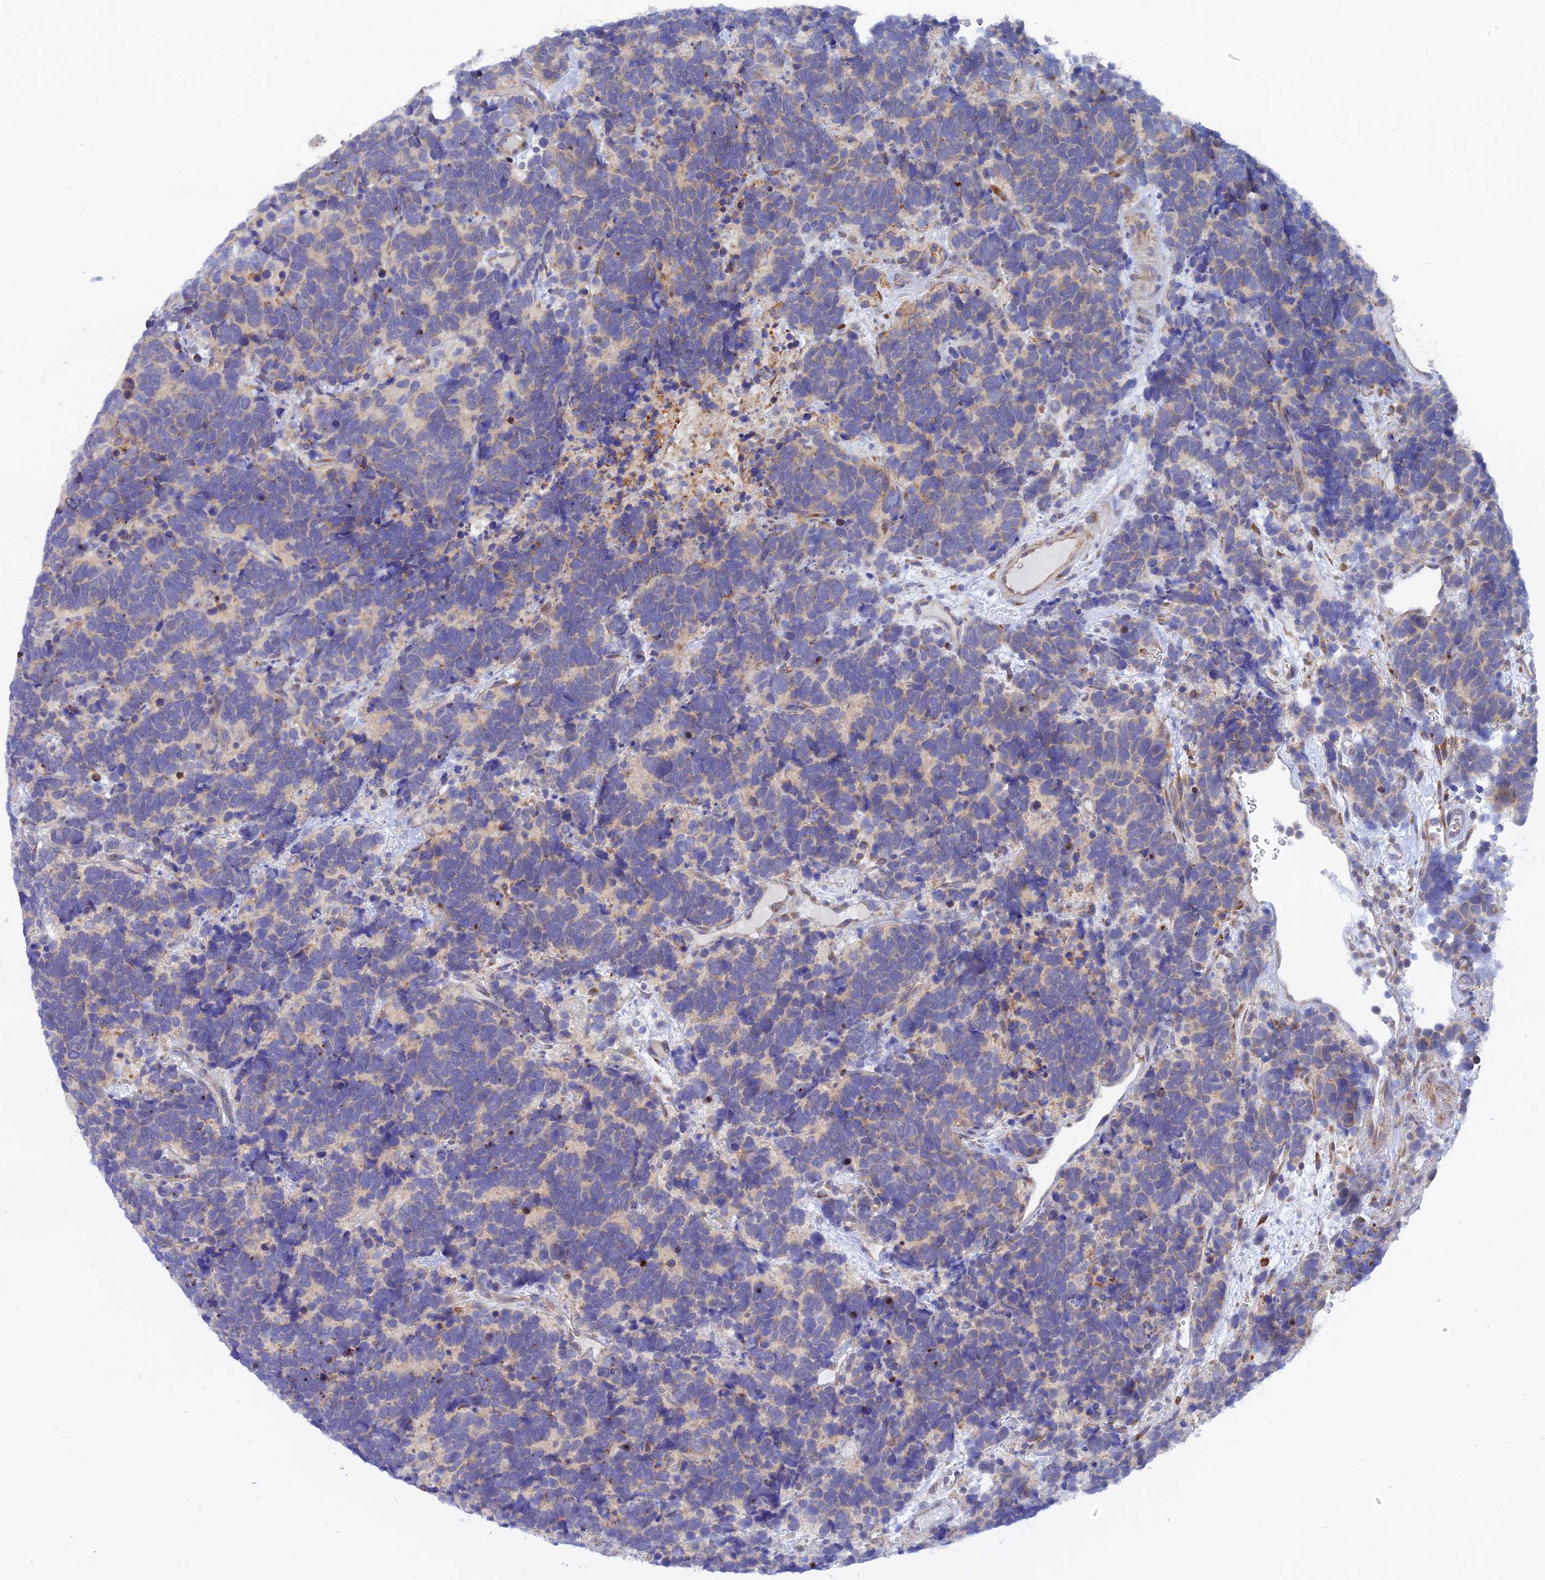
{"staining": {"intensity": "negative", "quantity": "none", "location": "none"}, "tissue": "carcinoid", "cell_type": "Tumor cells", "image_type": "cancer", "snomed": [{"axis": "morphology", "description": "Carcinoma, NOS"}, {"axis": "morphology", "description": "Carcinoid, malignant, NOS"}, {"axis": "topography", "description": "Urinary bladder"}], "caption": "Immunohistochemistry of carcinoid demonstrates no expression in tumor cells.", "gene": "DNAJC16", "patient": {"sex": "male", "age": 57}}